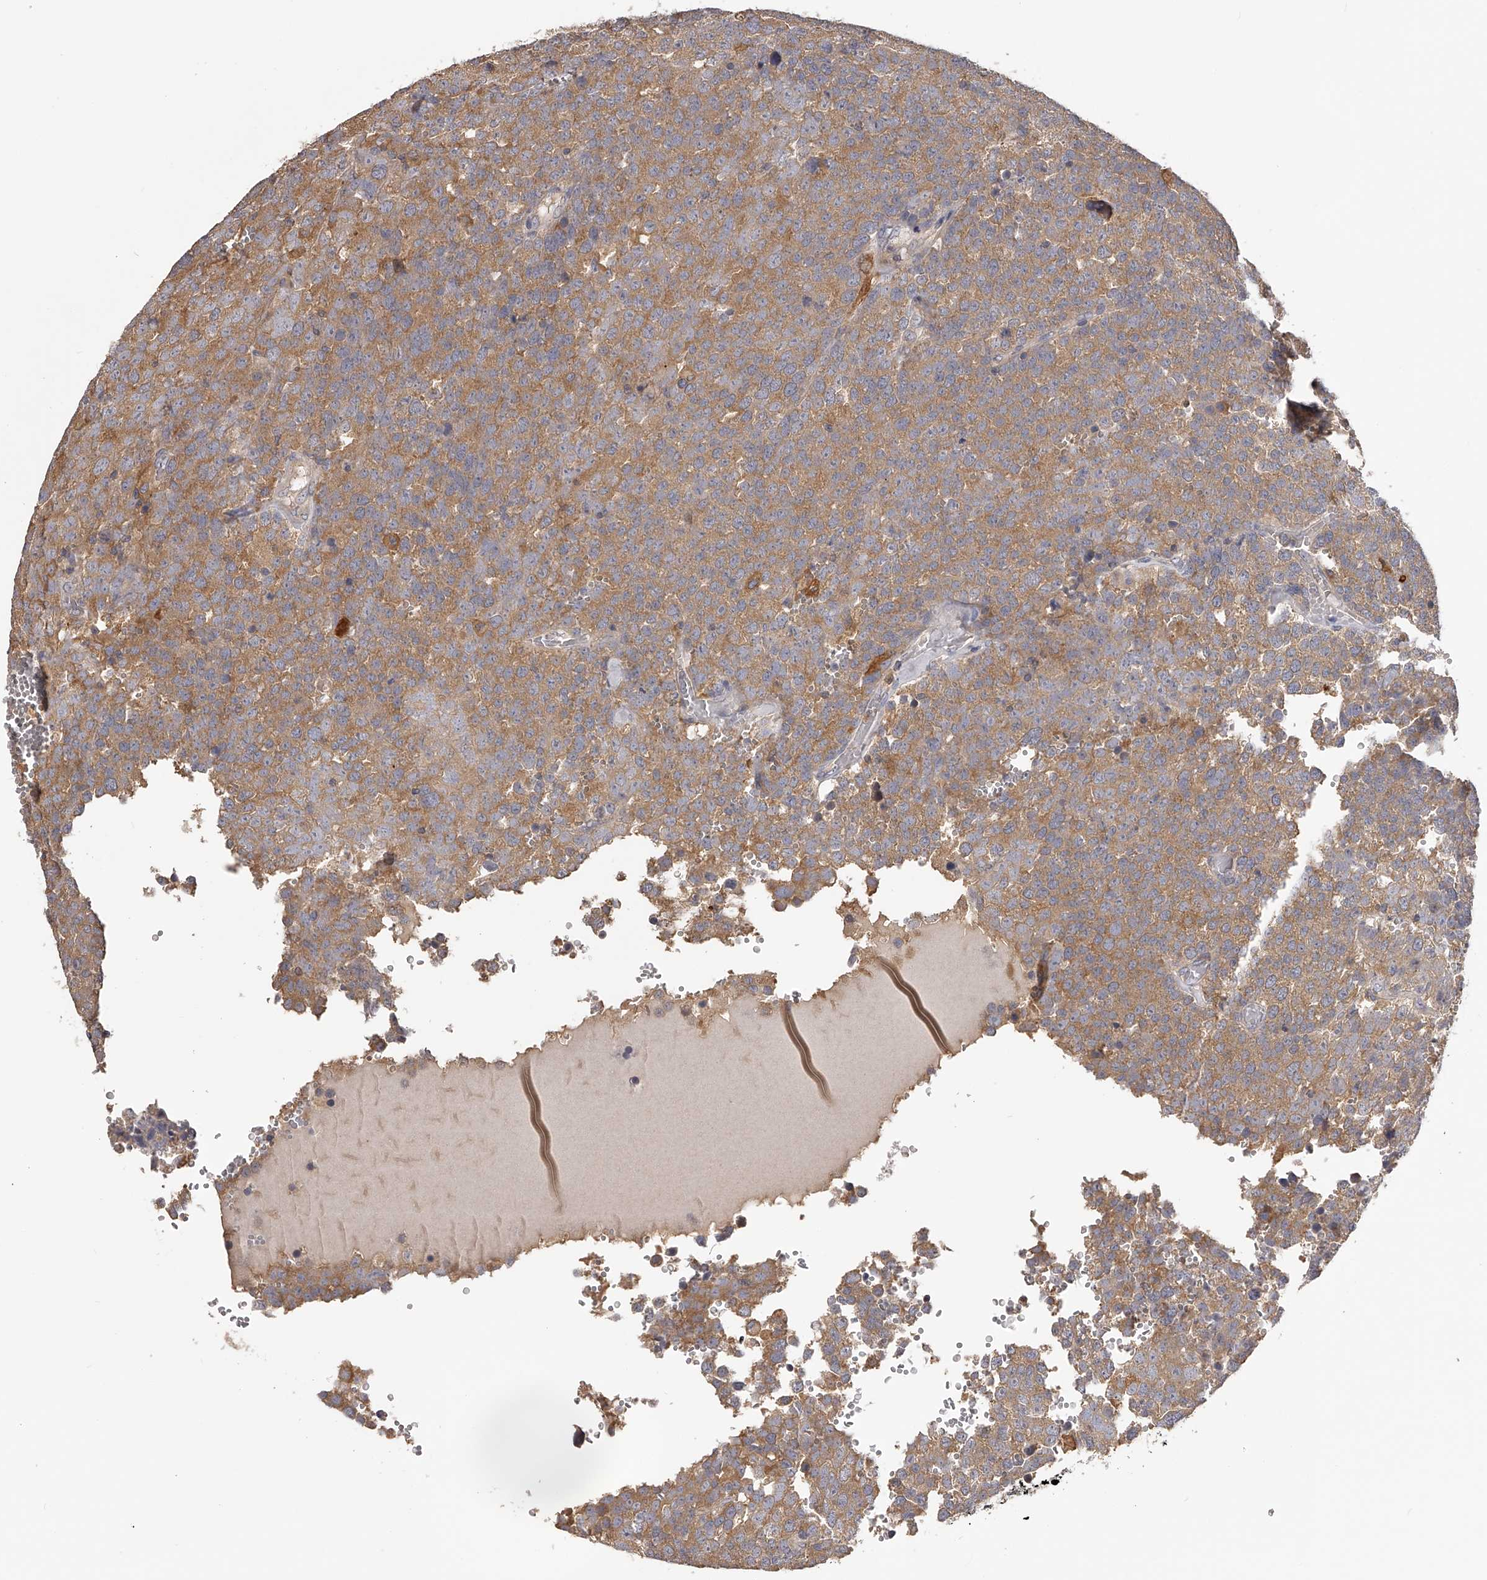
{"staining": {"intensity": "moderate", "quantity": ">75%", "location": "cytoplasmic/membranous"}, "tissue": "testis cancer", "cell_type": "Tumor cells", "image_type": "cancer", "snomed": [{"axis": "morphology", "description": "Seminoma, NOS"}, {"axis": "topography", "description": "Testis"}], "caption": "This is a histology image of immunohistochemistry (IHC) staining of testis cancer (seminoma), which shows moderate positivity in the cytoplasmic/membranous of tumor cells.", "gene": "TNN", "patient": {"sex": "male", "age": 71}}